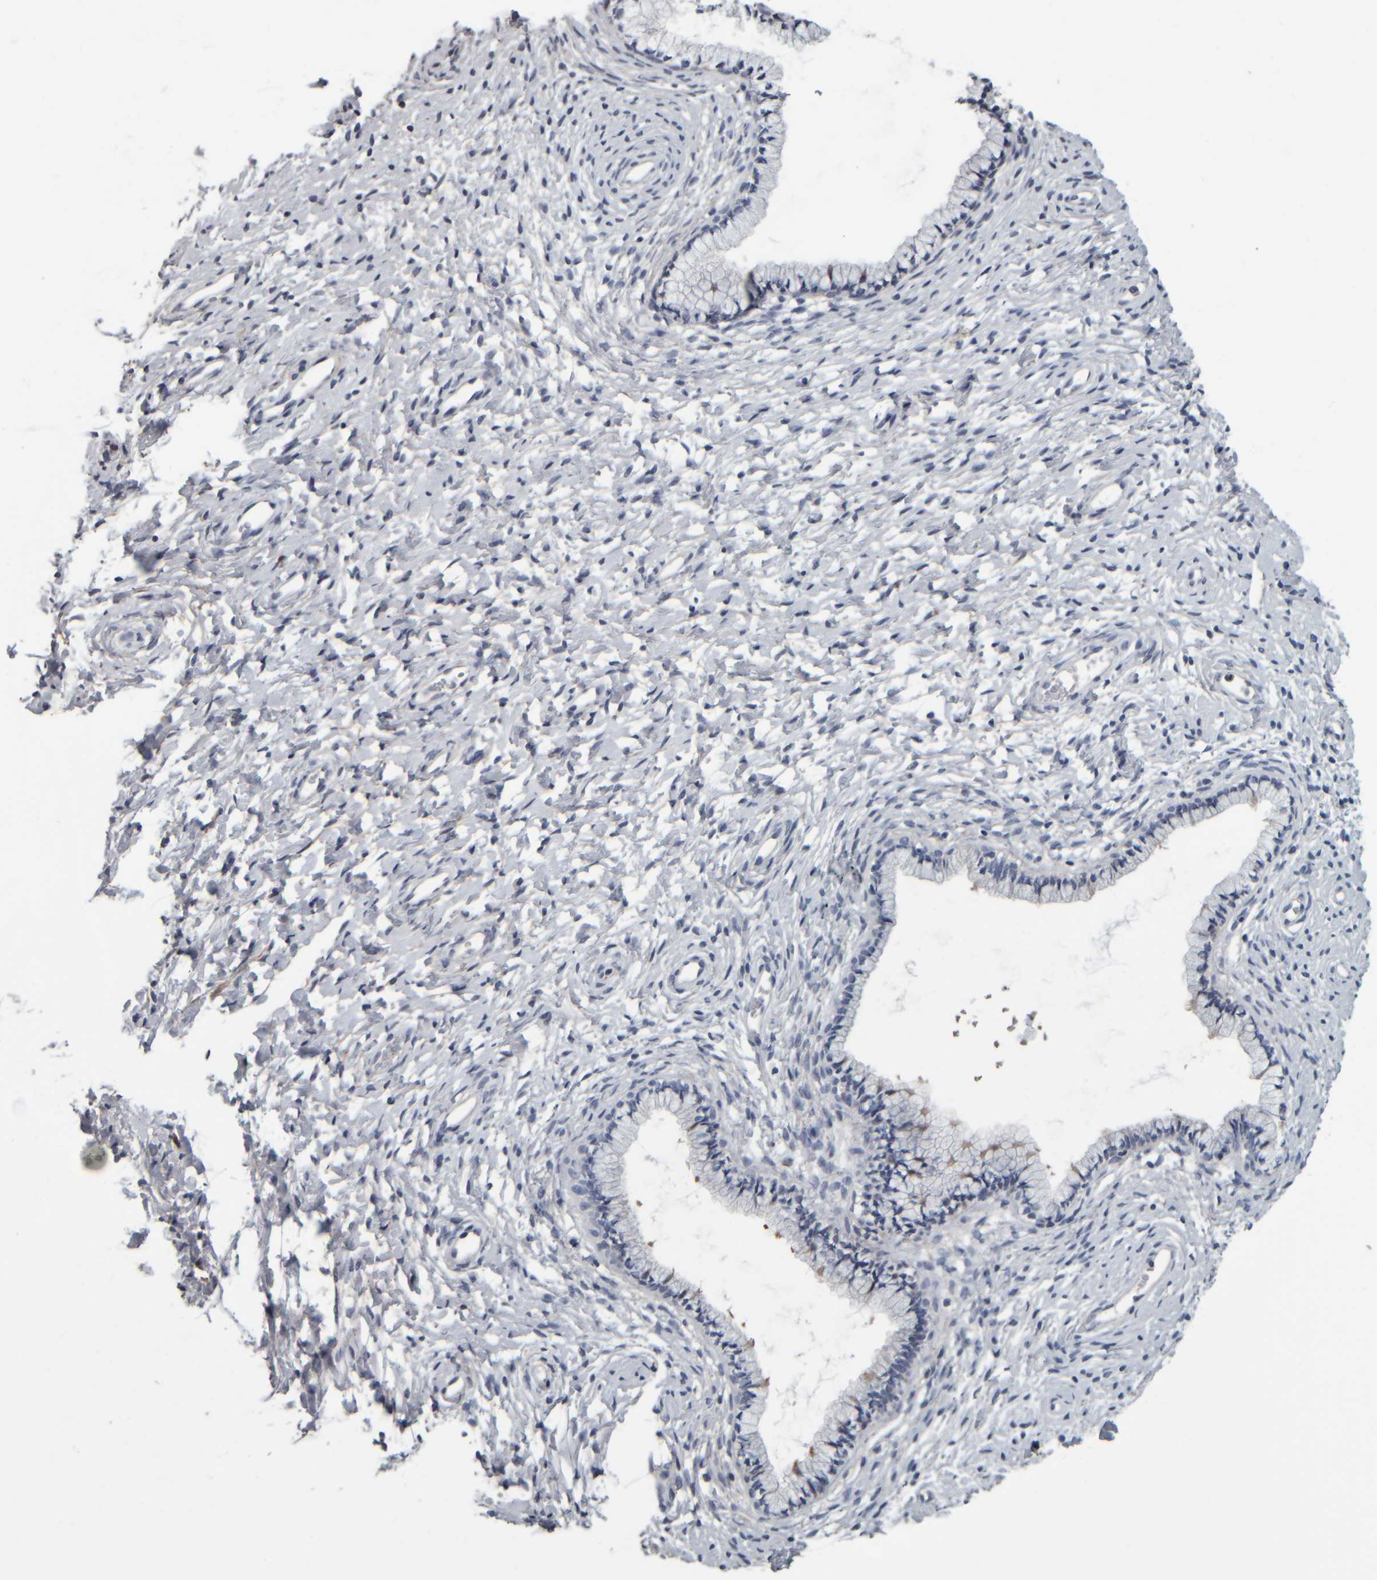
{"staining": {"intensity": "negative", "quantity": "none", "location": "none"}, "tissue": "cervix", "cell_type": "Glandular cells", "image_type": "normal", "snomed": [{"axis": "morphology", "description": "Normal tissue, NOS"}, {"axis": "topography", "description": "Cervix"}], "caption": "A photomicrograph of cervix stained for a protein demonstrates no brown staining in glandular cells. The staining is performed using DAB brown chromogen with nuclei counter-stained in using hematoxylin.", "gene": "CAVIN4", "patient": {"sex": "female", "age": 72}}